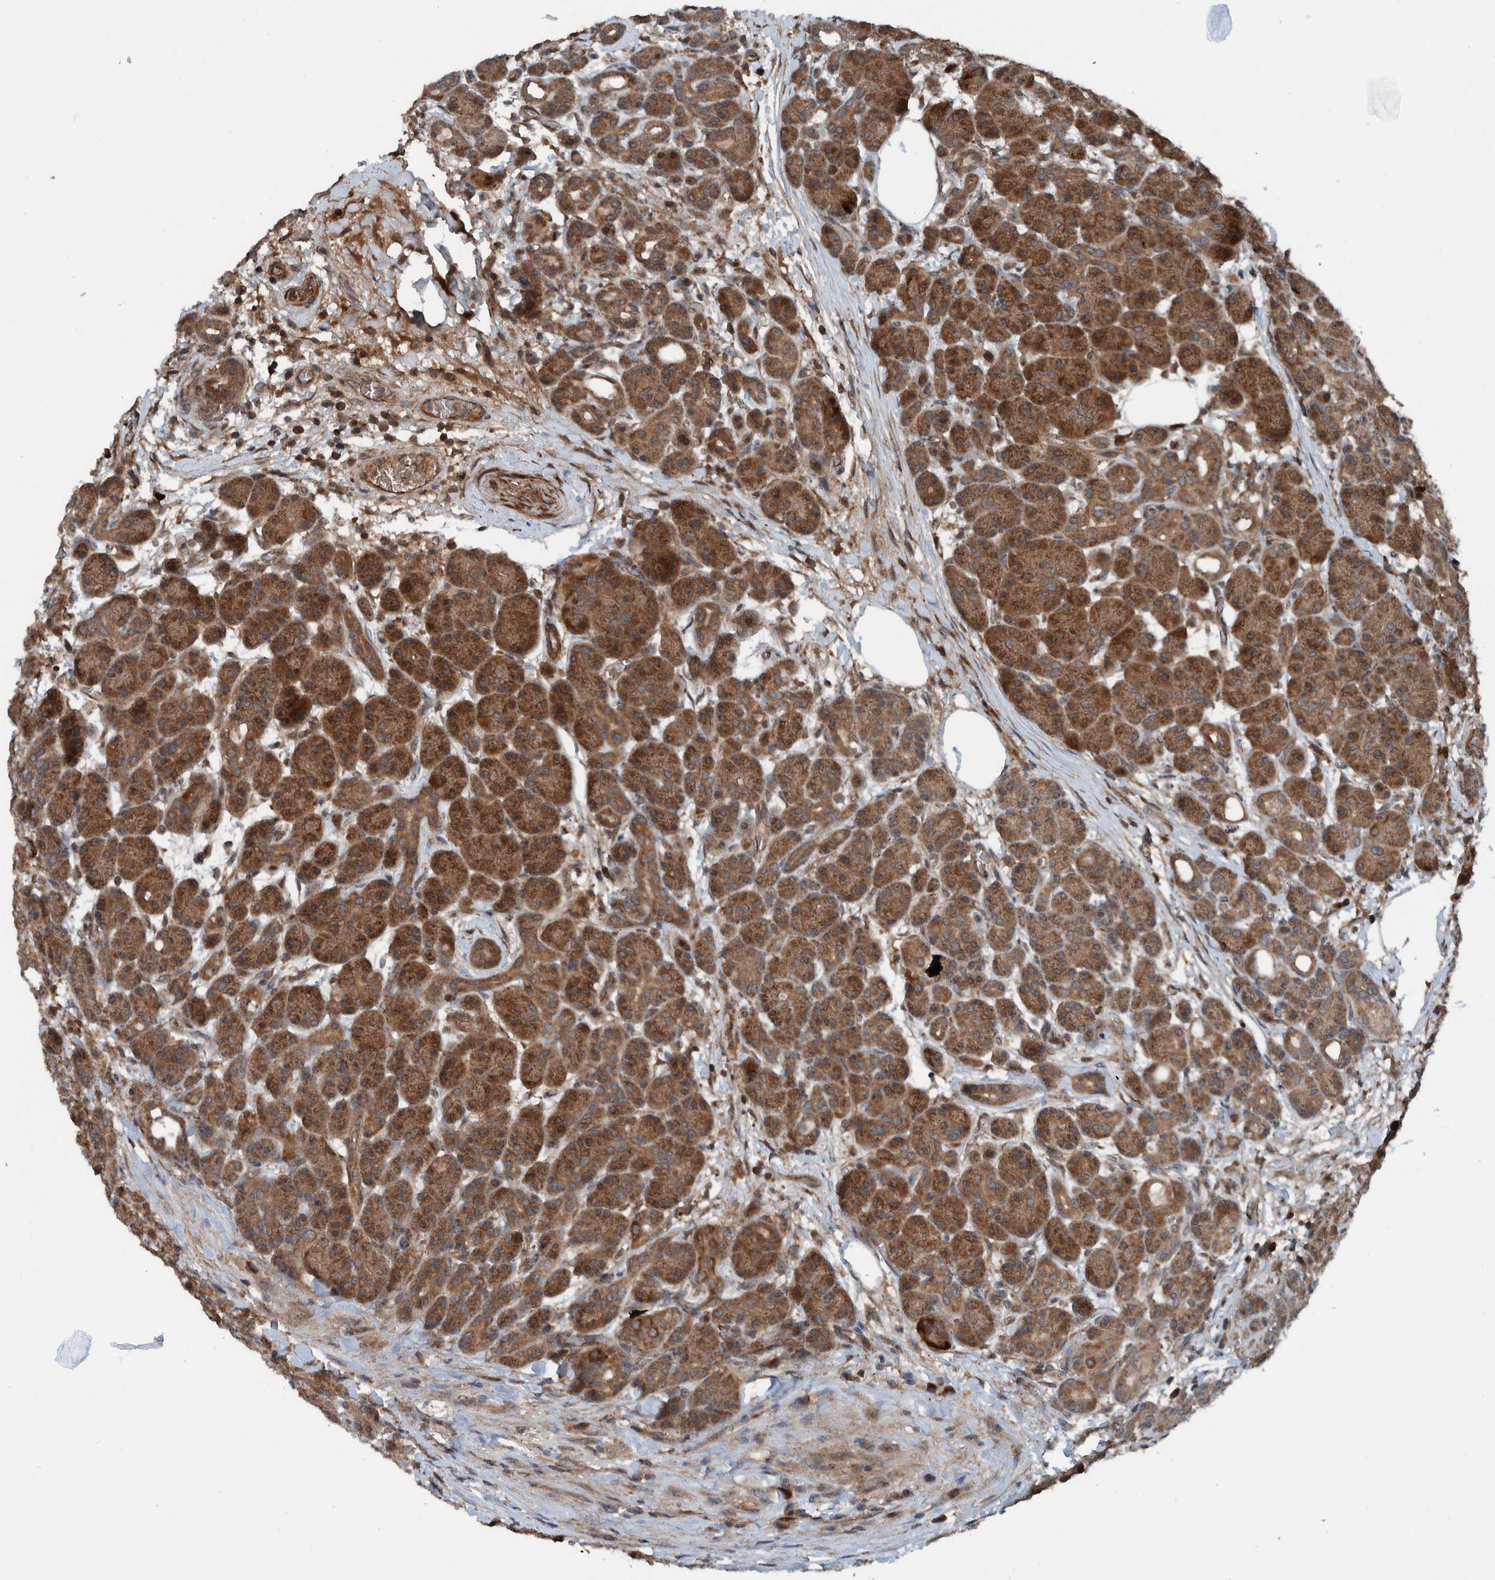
{"staining": {"intensity": "strong", "quantity": ">75%", "location": "cytoplasmic/membranous"}, "tissue": "pancreas", "cell_type": "Exocrine glandular cells", "image_type": "normal", "snomed": [{"axis": "morphology", "description": "Normal tissue, NOS"}, {"axis": "topography", "description": "Pancreas"}], "caption": "Protein staining of normal pancreas demonstrates strong cytoplasmic/membranous positivity in about >75% of exocrine glandular cells. (DAB (3,3'-diaminobenzidine) = brown stain, brightfield microscopy at high magnification).", "gene": "CUEDC1", "patient": {"sex": "male", "age": 63}}